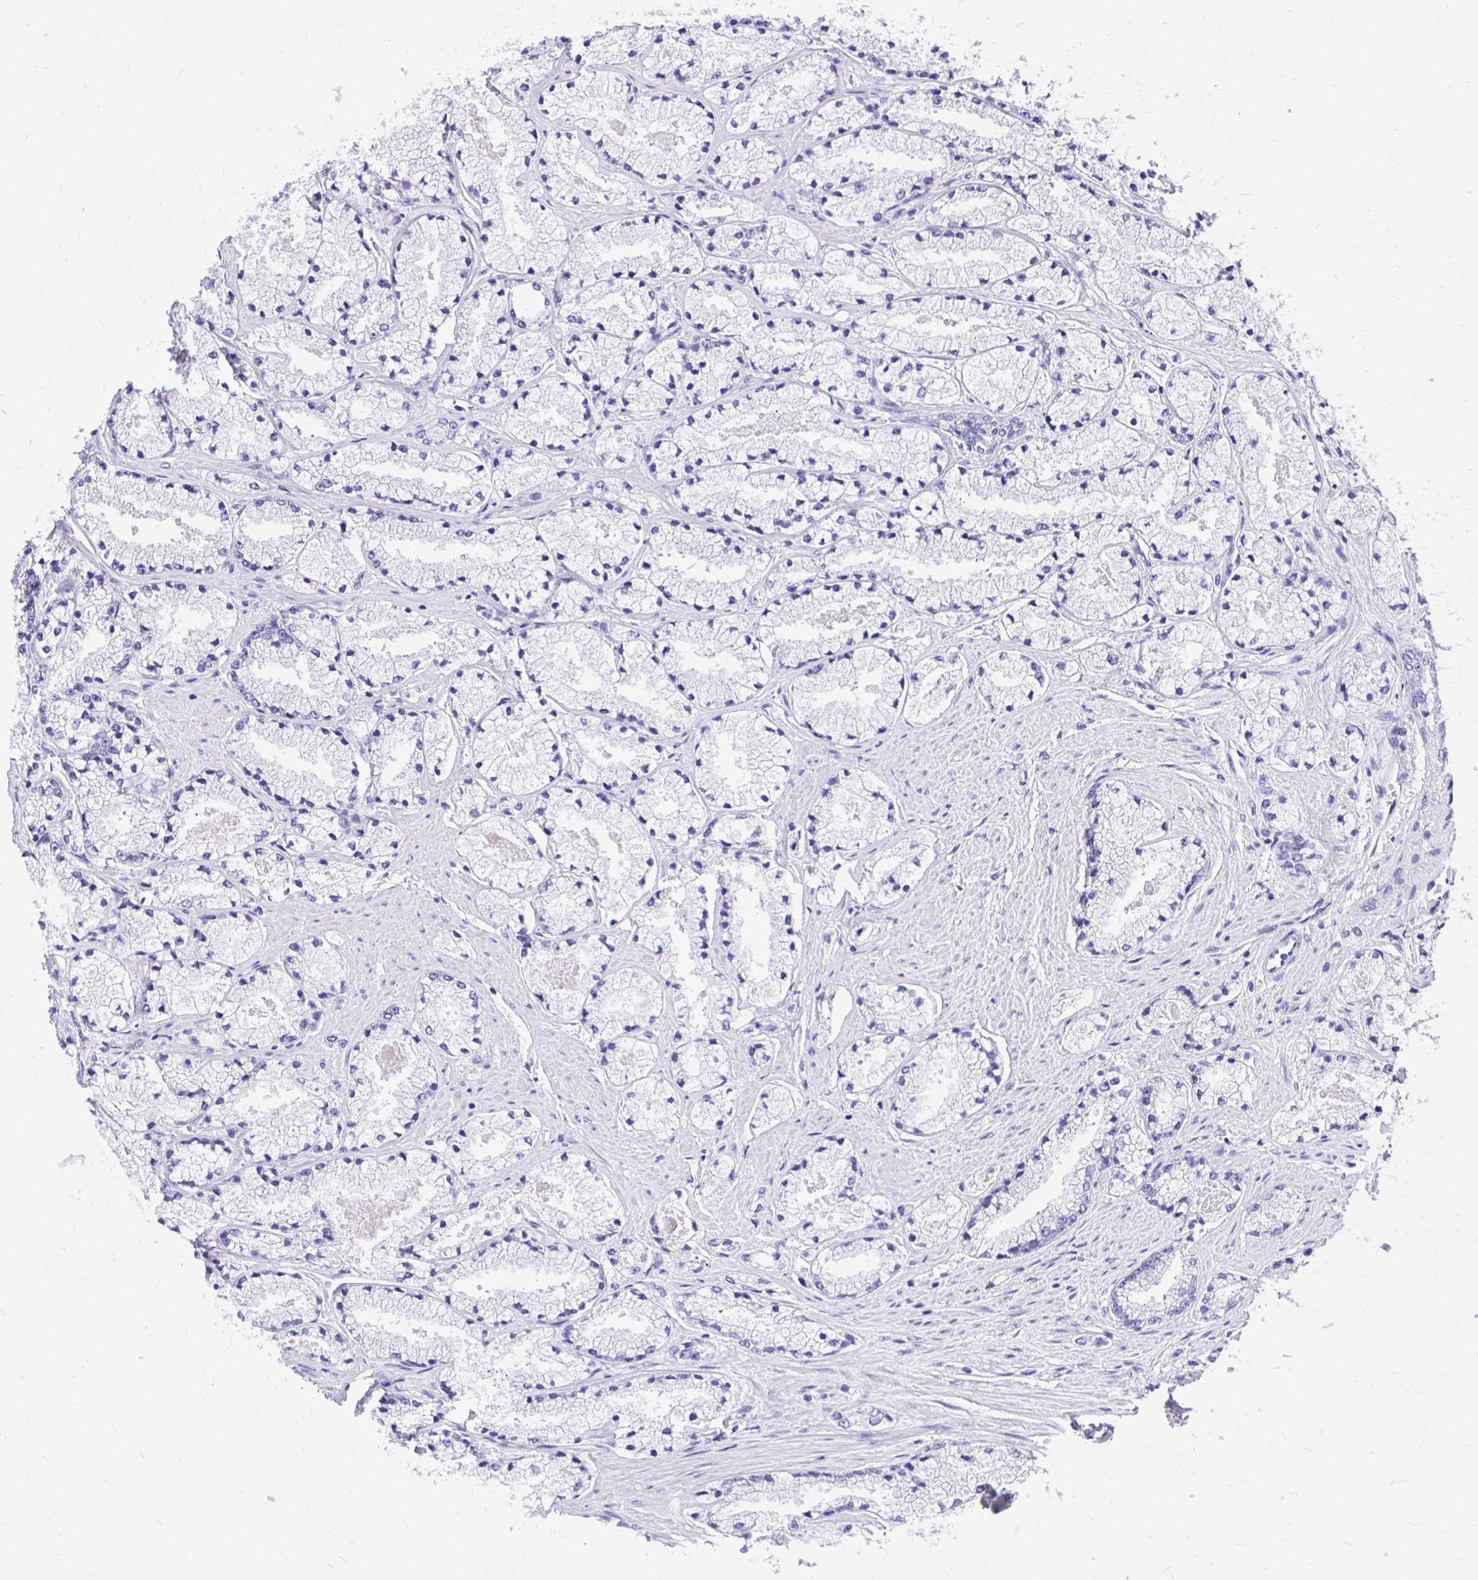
{"staining": {"intensity": "negative", "quantity": "none", "location": "none"}, "tissue": "prostate cancer", "cell_type": "Tumor cells", "image_type": "cancer", "snomed": [{"axis": "morphology", "description": "Adenocarcinoma, High grade"}, {"axis": "topography", "description": "Prostate"}], "caption": "There is no significant staining in tumor cells of prostate cancer. (DAB (3,3'-diaminobenzidine) IHC, high magnification).", "gene": "MON1A", "patient": {"sex": "male", "age": 63}}